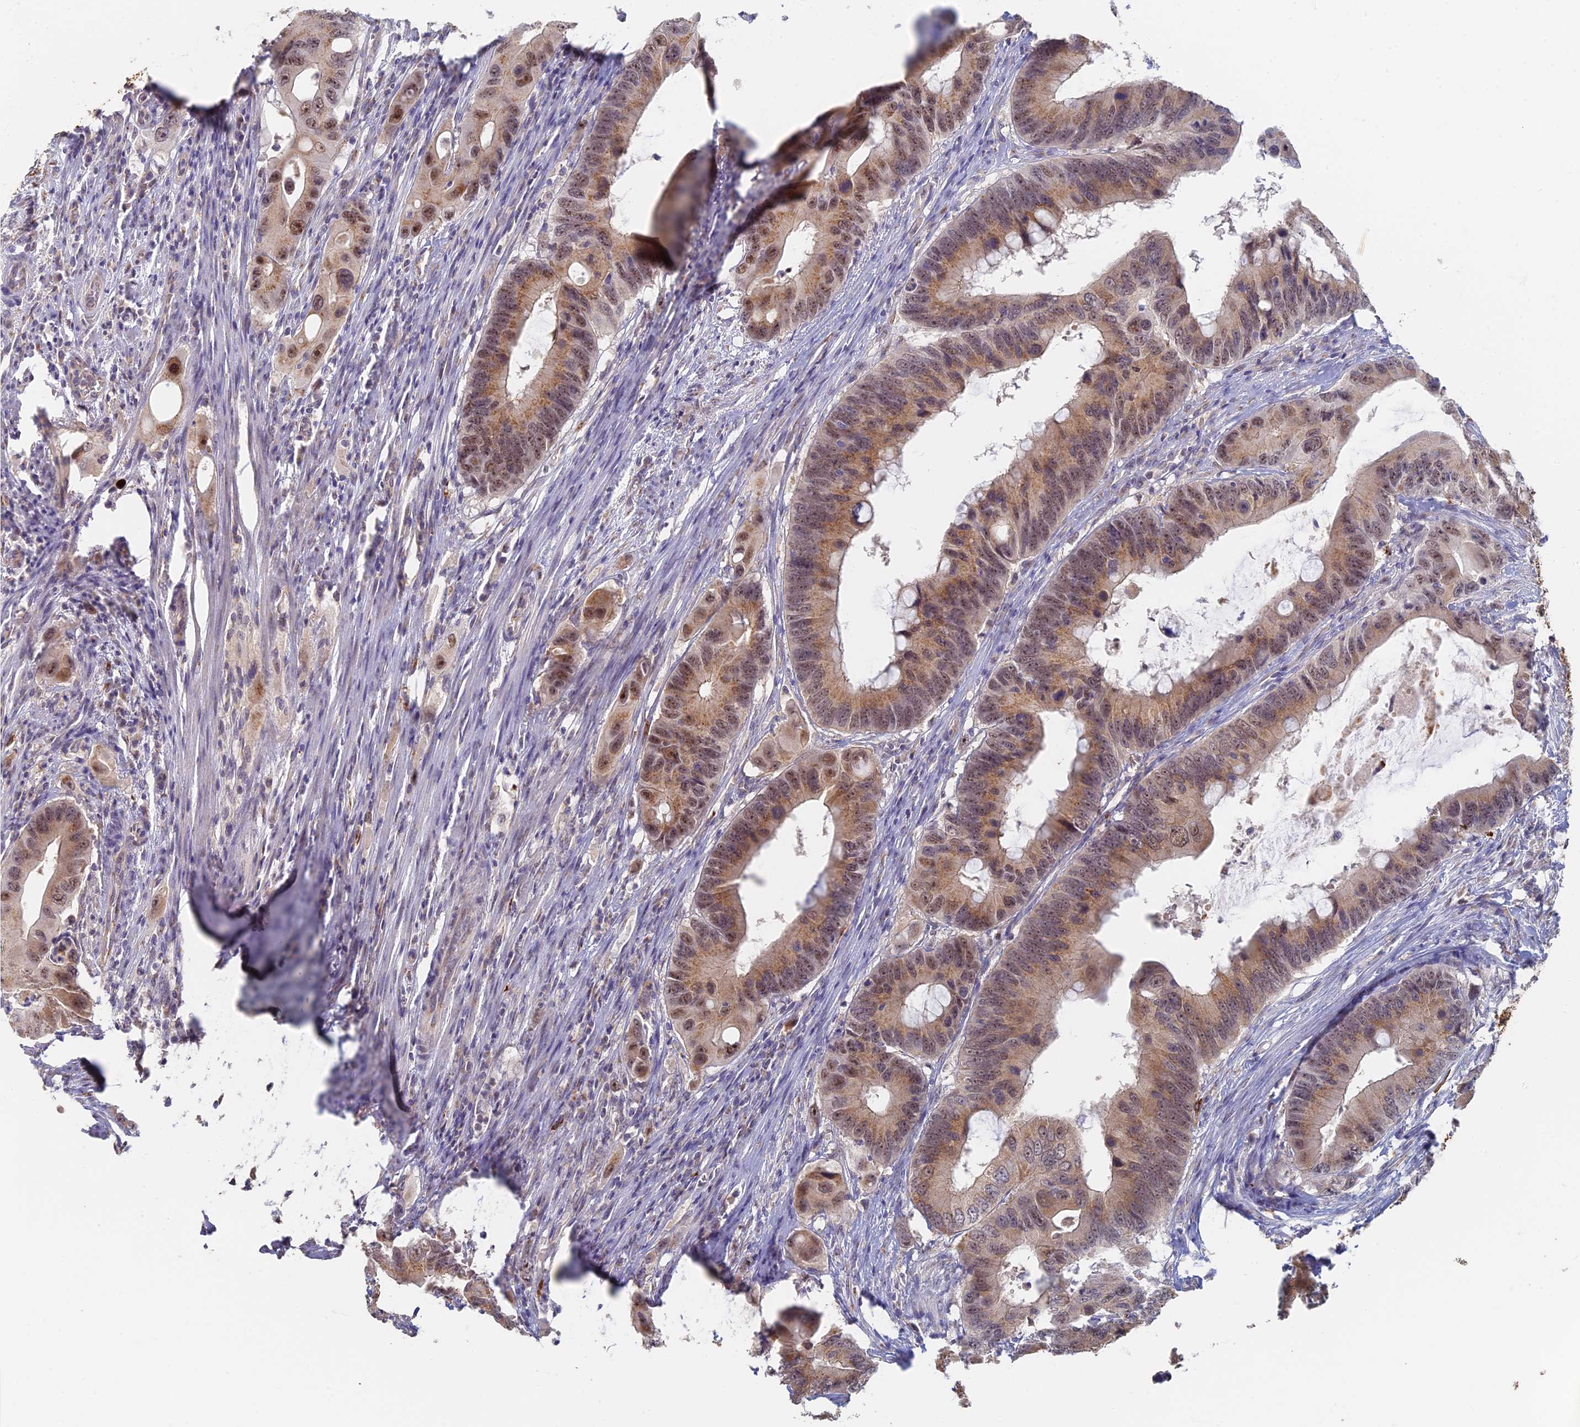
{"staining": {"intensity": "moderate", "quantity": ">75%", "location": "cytoplasmic/membranous,nuclear"}, "tissue": "colorectal cancer", "cell_type": "Tumor cells", "image_type": "cancer", "snomed": [{"axis": "morphology", "description": "Adenocarcinoma, NOS"}, {"axis": "topography", "description": "Colon"}], "caption": "Colorectal adenocarcinoma was stained to show a protein in brown. There is medium levels of moderate cytoplasmic/membranous and nuclear positivity in about >75% of tumor cells. (DAB IHC, brown staining for protein, blue staining for nuclei).", "gene": "GPATCH1", "patient": {"sex": "male", "age": 71}}